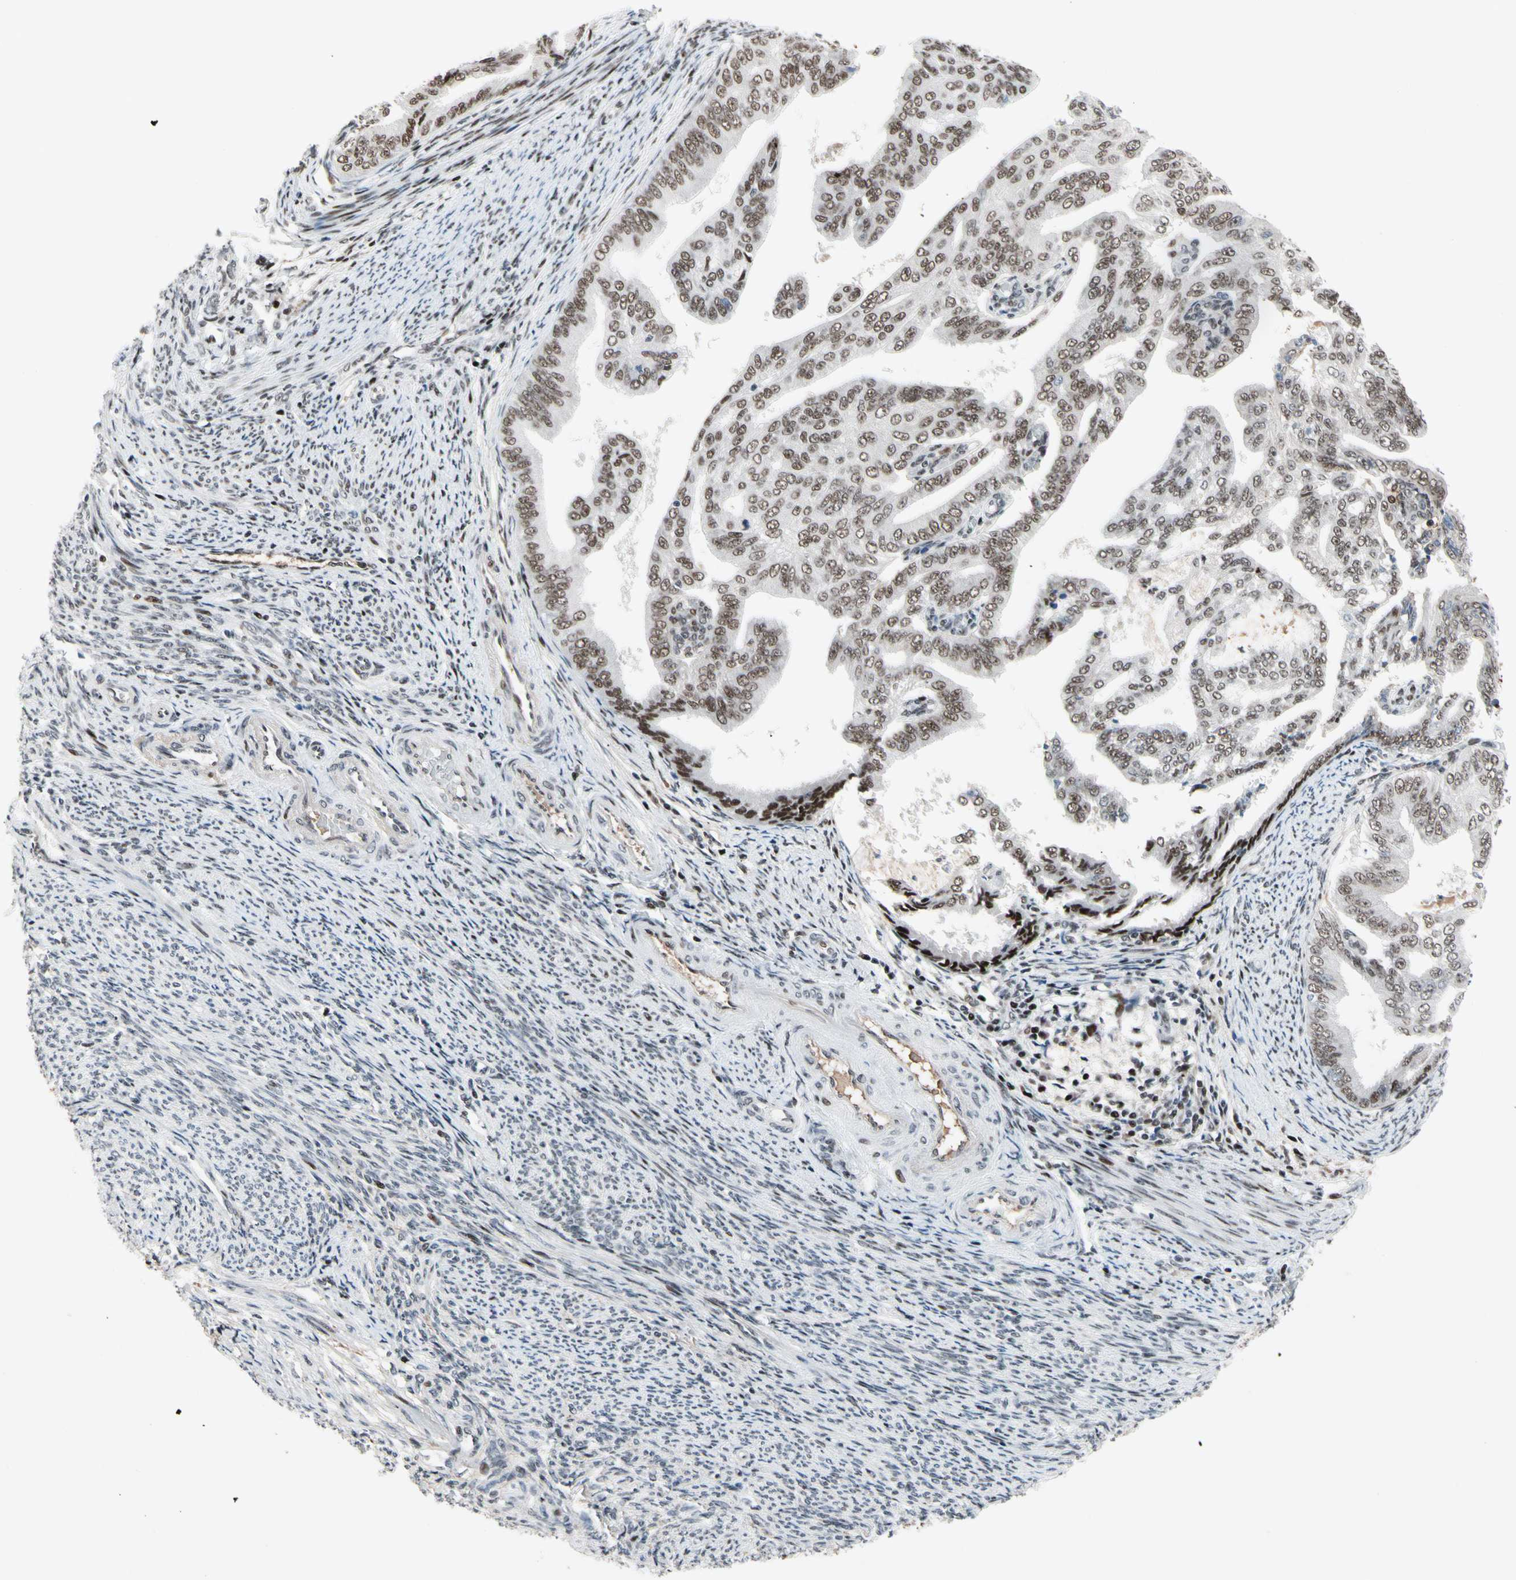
{"staining": {"intensity": "moderate", "quantity": "25%-75%", "location": "nuclear"}, "tissue": "endometrial cancer", "cell_type": "Tumor cells", "image_type": "cancer", "snomed": [{"axis": "morphology", "description": "Adenocarcinoma, NOS"}, {"axis": "topography", "description": "Endometrium"}], "caption": "The immunohistochemical stain highlights moderate nuclear expression in tumor cells of endometrial cancer tissue.", "gene": "FOXO3", "patient": {"sex": "female", "age": 58}}